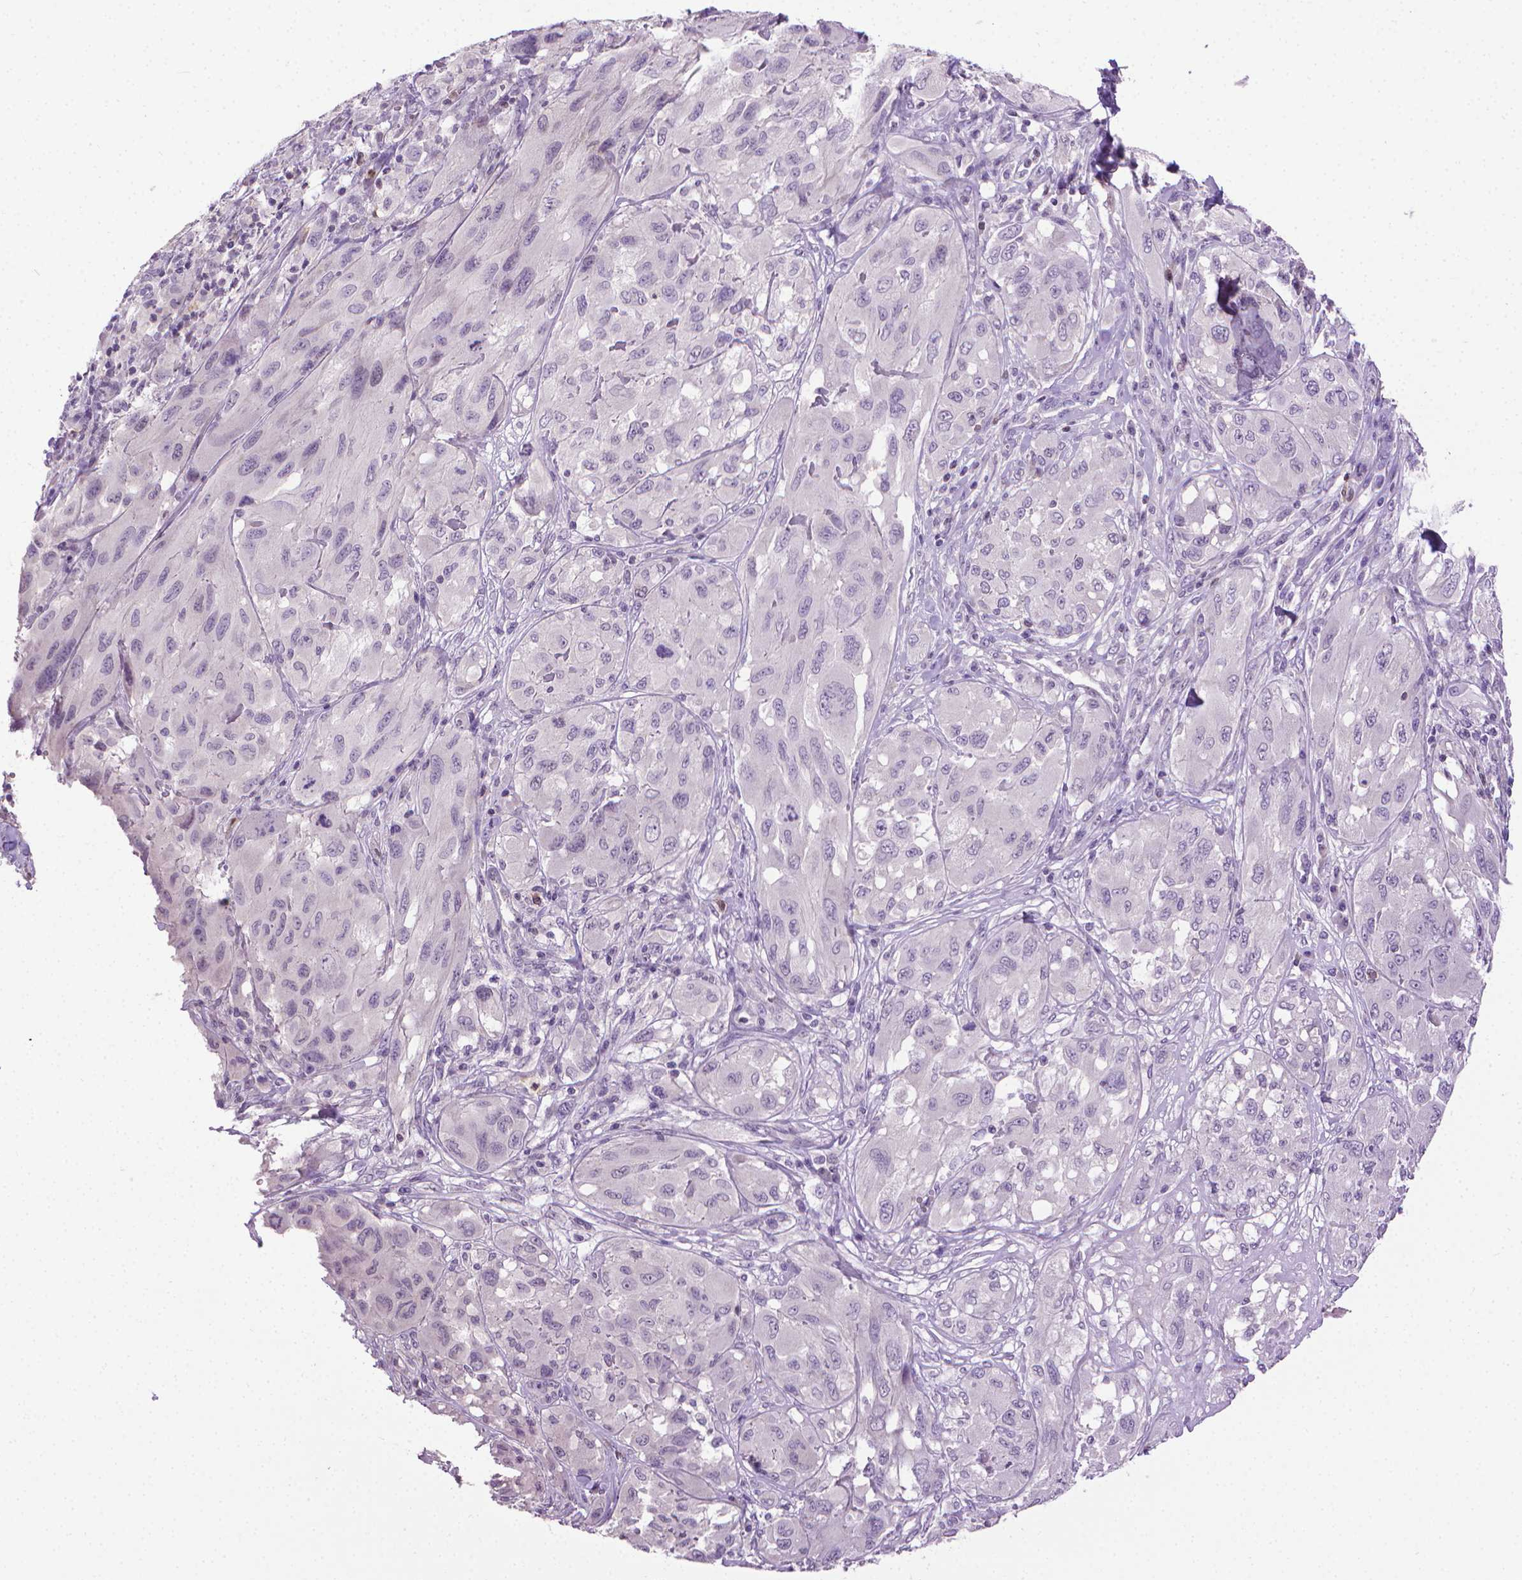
{"staining": {"intensity": "negative", "quantity": "none", "location": "none"}, "tissue": "melanoma", "cell_type": "Tumor cells", "image_type": "cancer", "snomed": [{"axis": "morphology", "description": "Malignant melanoma, NOS"}, {"axis": "topography", "description": "Skin"}], "caption": "Immunohistochemical staining of human malignant melanoma displays no significant positivity in tumor cells. (DAB IHC, high magnification).", "gene": "CDKN2D", "patient": {"sex": "female", "age": 91}}